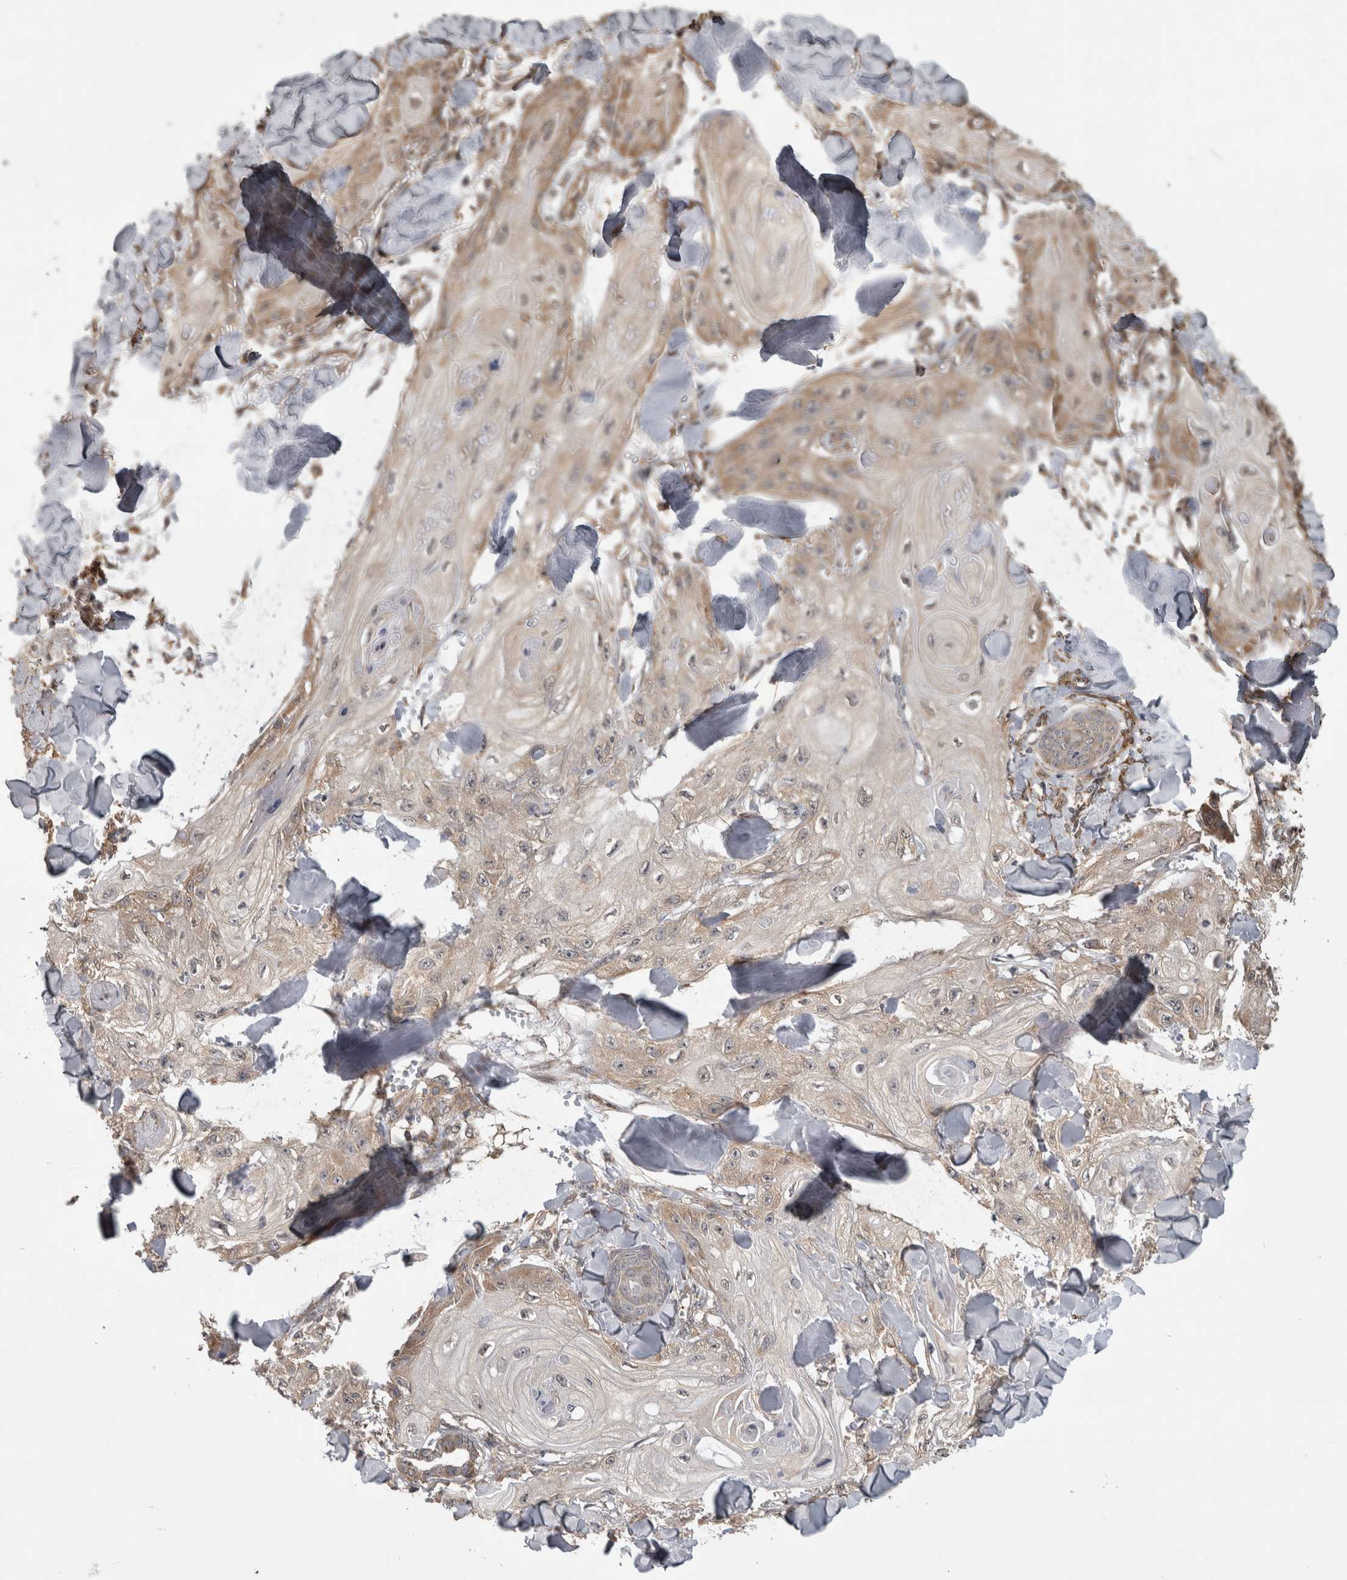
{"staining": {"intensity": "weak", "quantity": "<25%", "location": "cytoplasmic/membranous,nuclear"}, "tissue": "skin cancer", "cell_type": "Tumor cells", "image_type": "cancer", "snomed": [{"axis": "morphology", "description": "Squamous cell carcinoma, NOS"}, {"axis": "topography", "description": "Skin"}], "caption": "A histopathology image of skin cancer (squamous cell carcinoma) stained for a protein exhibits no brown staining in tumor cells.", "gene": "ATXN2", "patient": {"sex": "male", "age": 74}}